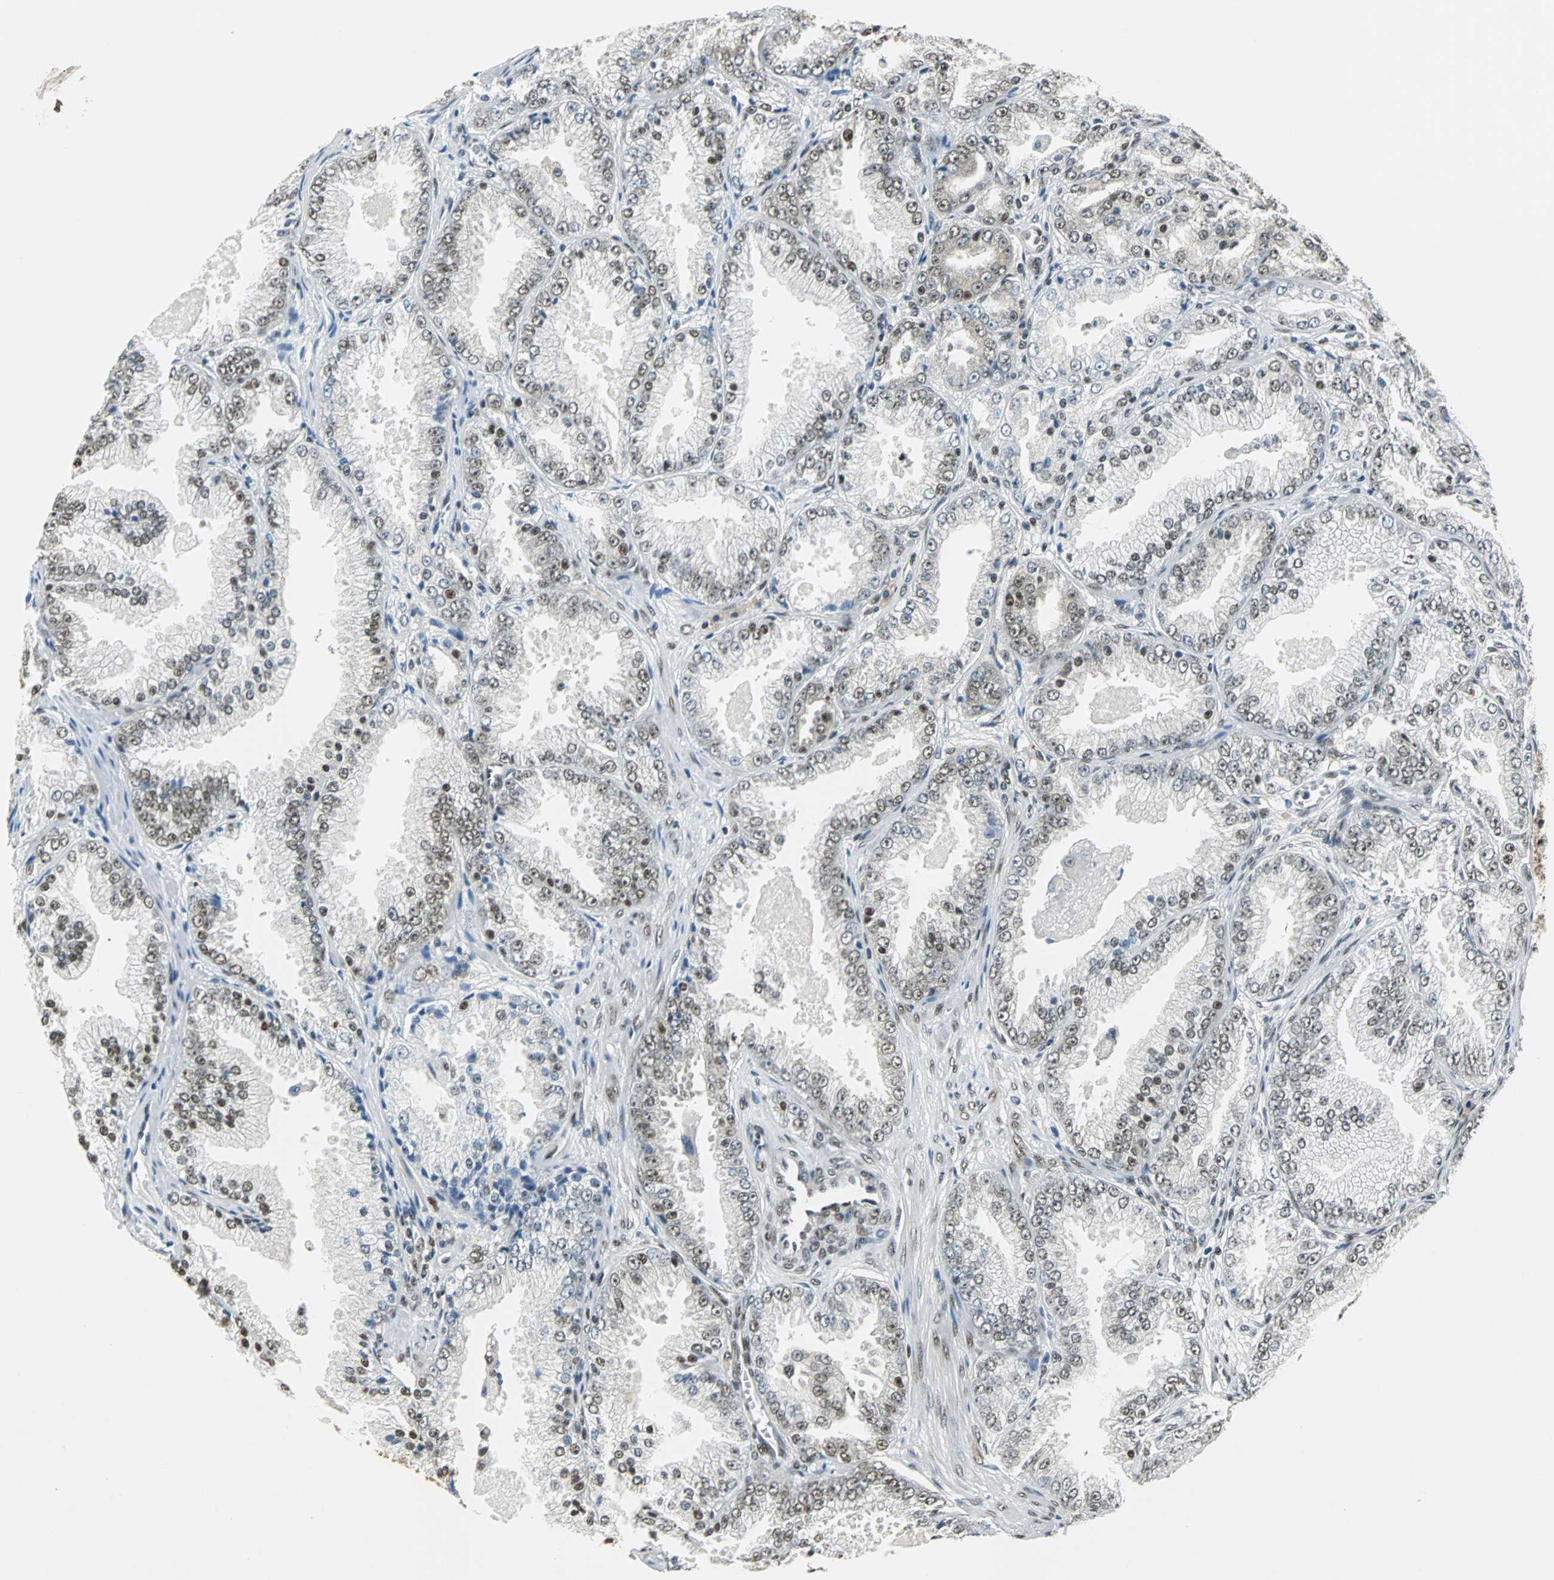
{"staining": {"intensity": "moderate", "quantity": ">75%", "location": "nuclear"}, "tissue": "prostate cancer", "cell_type": "Tumor cells", "image_type": "cancer", "snomed": [{"axis": "morphology", "description": "Adenocarcinoma, High grade"}, {"axis": "topography", "description": "Prostate"}], "caption": "An image showing moderate nuclear expression in approximately >75% of tumor cells in adenocarcinoma (high-grade) (prostate), as visualized by brown immunohistochemical staining.", "gene": "RBM14", "patient": {"sex": "male", "age": 61}}